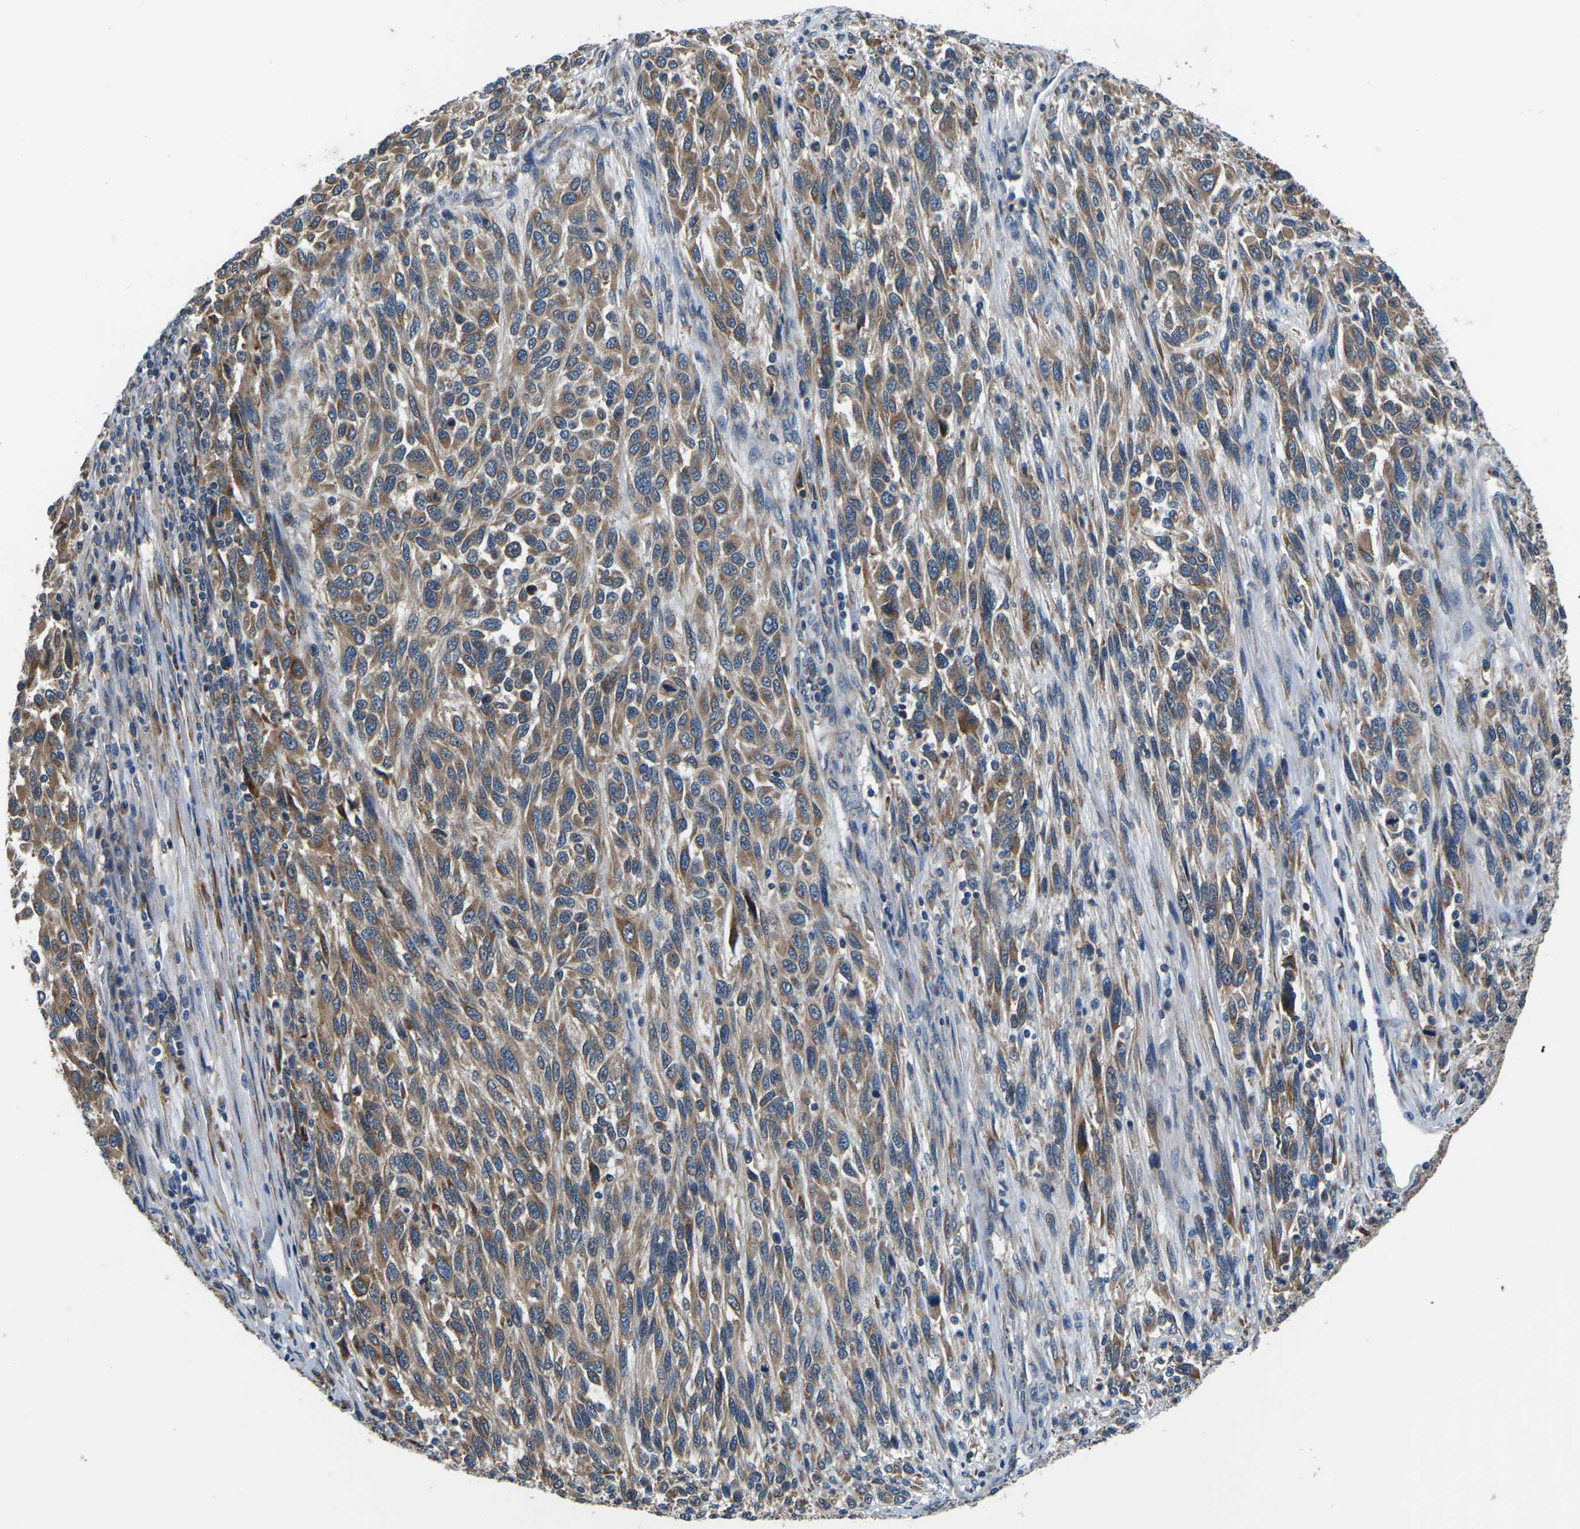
{"staining": {"intensity": "moderate", "quantity": ">75%", "location": "cytoplasmic/membranous"}, "tissue": "melanoma", "cell_type": "Tumor cells", "image_type": "cancer", "snomed": [{"axis": "morphology", "description": "Malignant melanoma, Metastatic site"}, {"axis": "topography", "description": "Lymph node"}], "caption": "IHC of malignant melanoma (metastatic site) exhibits medium levels of moderate cytoplasmic/membranous positivity in approximately >75% of tumor cells.", "gene": "GABRP", "patient": {"sex": "male", "age": 61}}